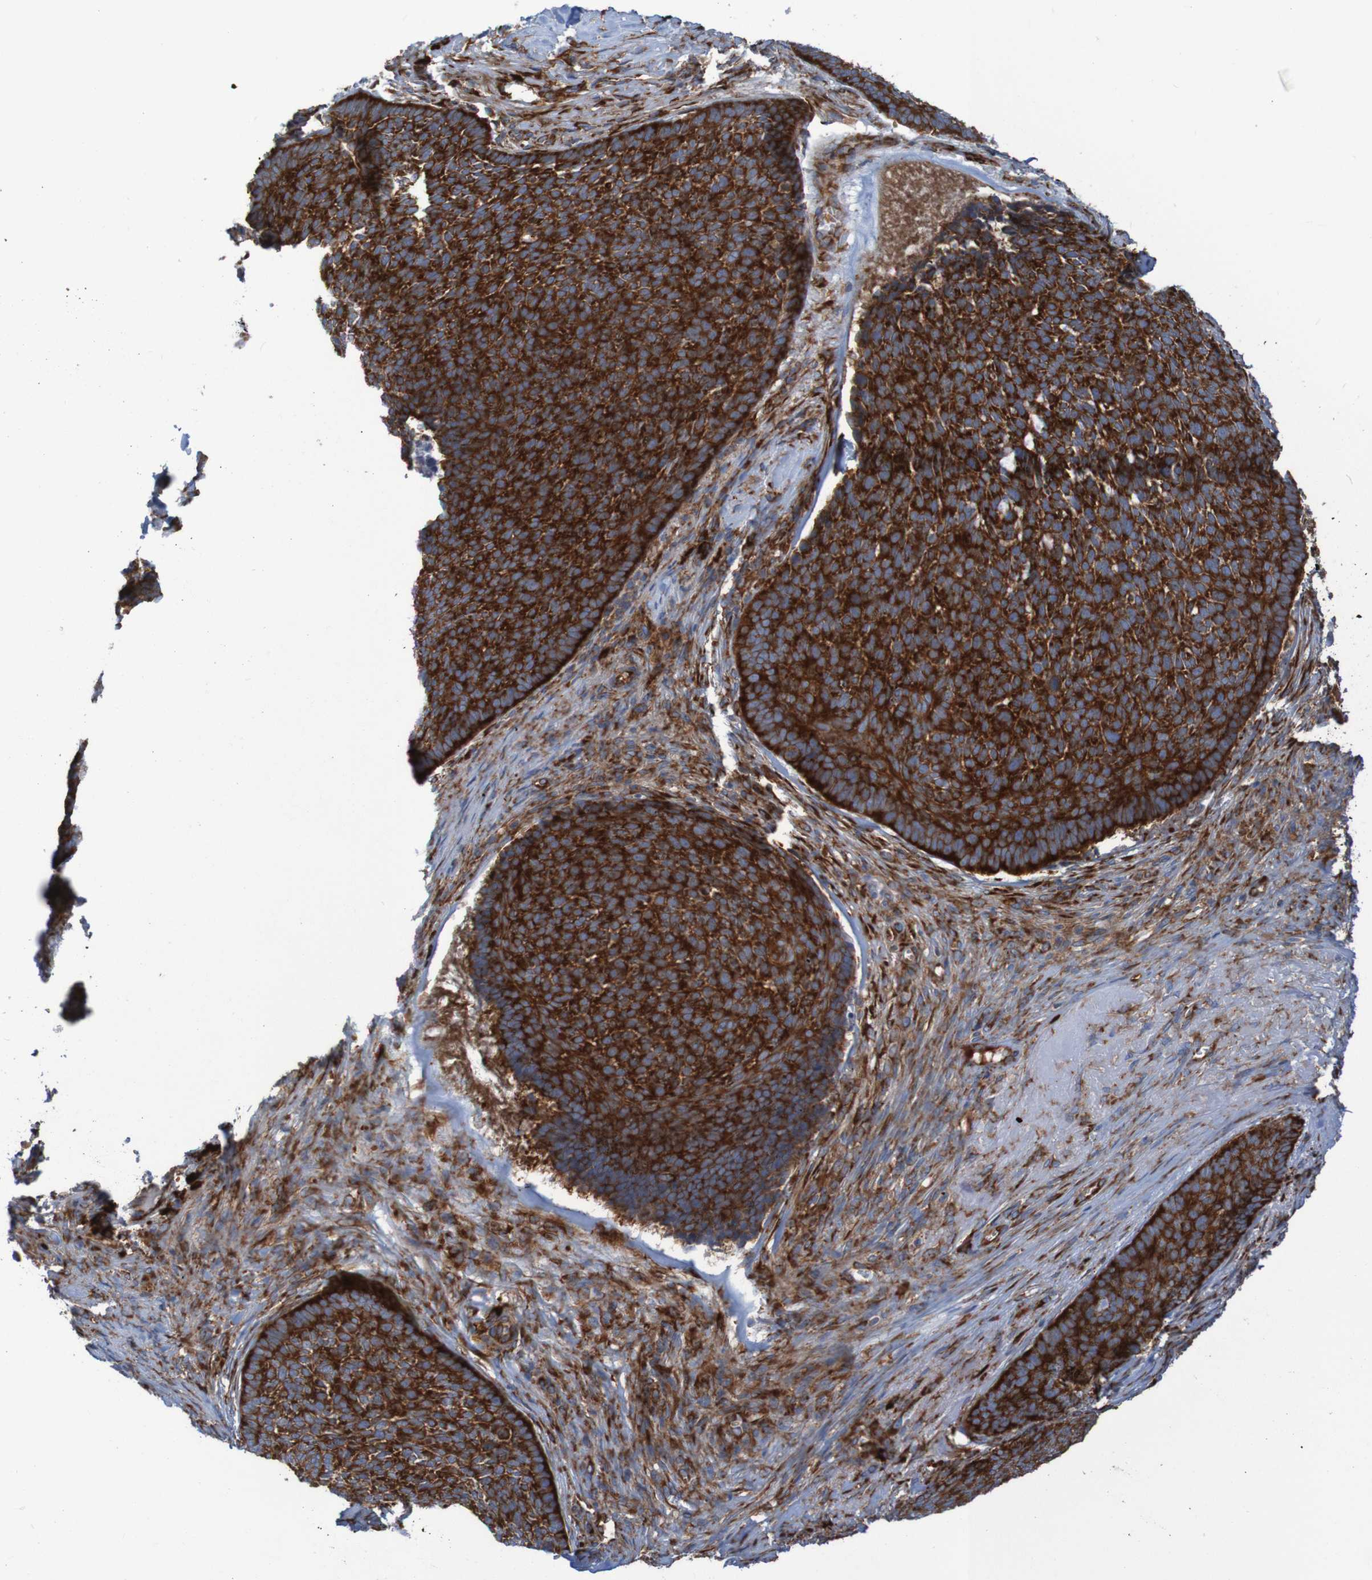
{"staining": {"intensity": "strong", "quantity": ">75%", "location": "cytoplasmic/membranous"}, "tissue": "skin cancer", "cell_type": "Tumor cells", "image_type": "cancer", "snomed": [{"axis": "morphology", "description": "Basal cell carcinoma"}, {"axis": "topography", "description": "Skin"}], "caption": "Basal cell carcinoma (skin) stained with a brown dye reveals strong cytoplasmic/membranous positive staining in about >75% of tumor cells.", "gene": "RPL10", "patient": {"sex": "male", "age": 84}}